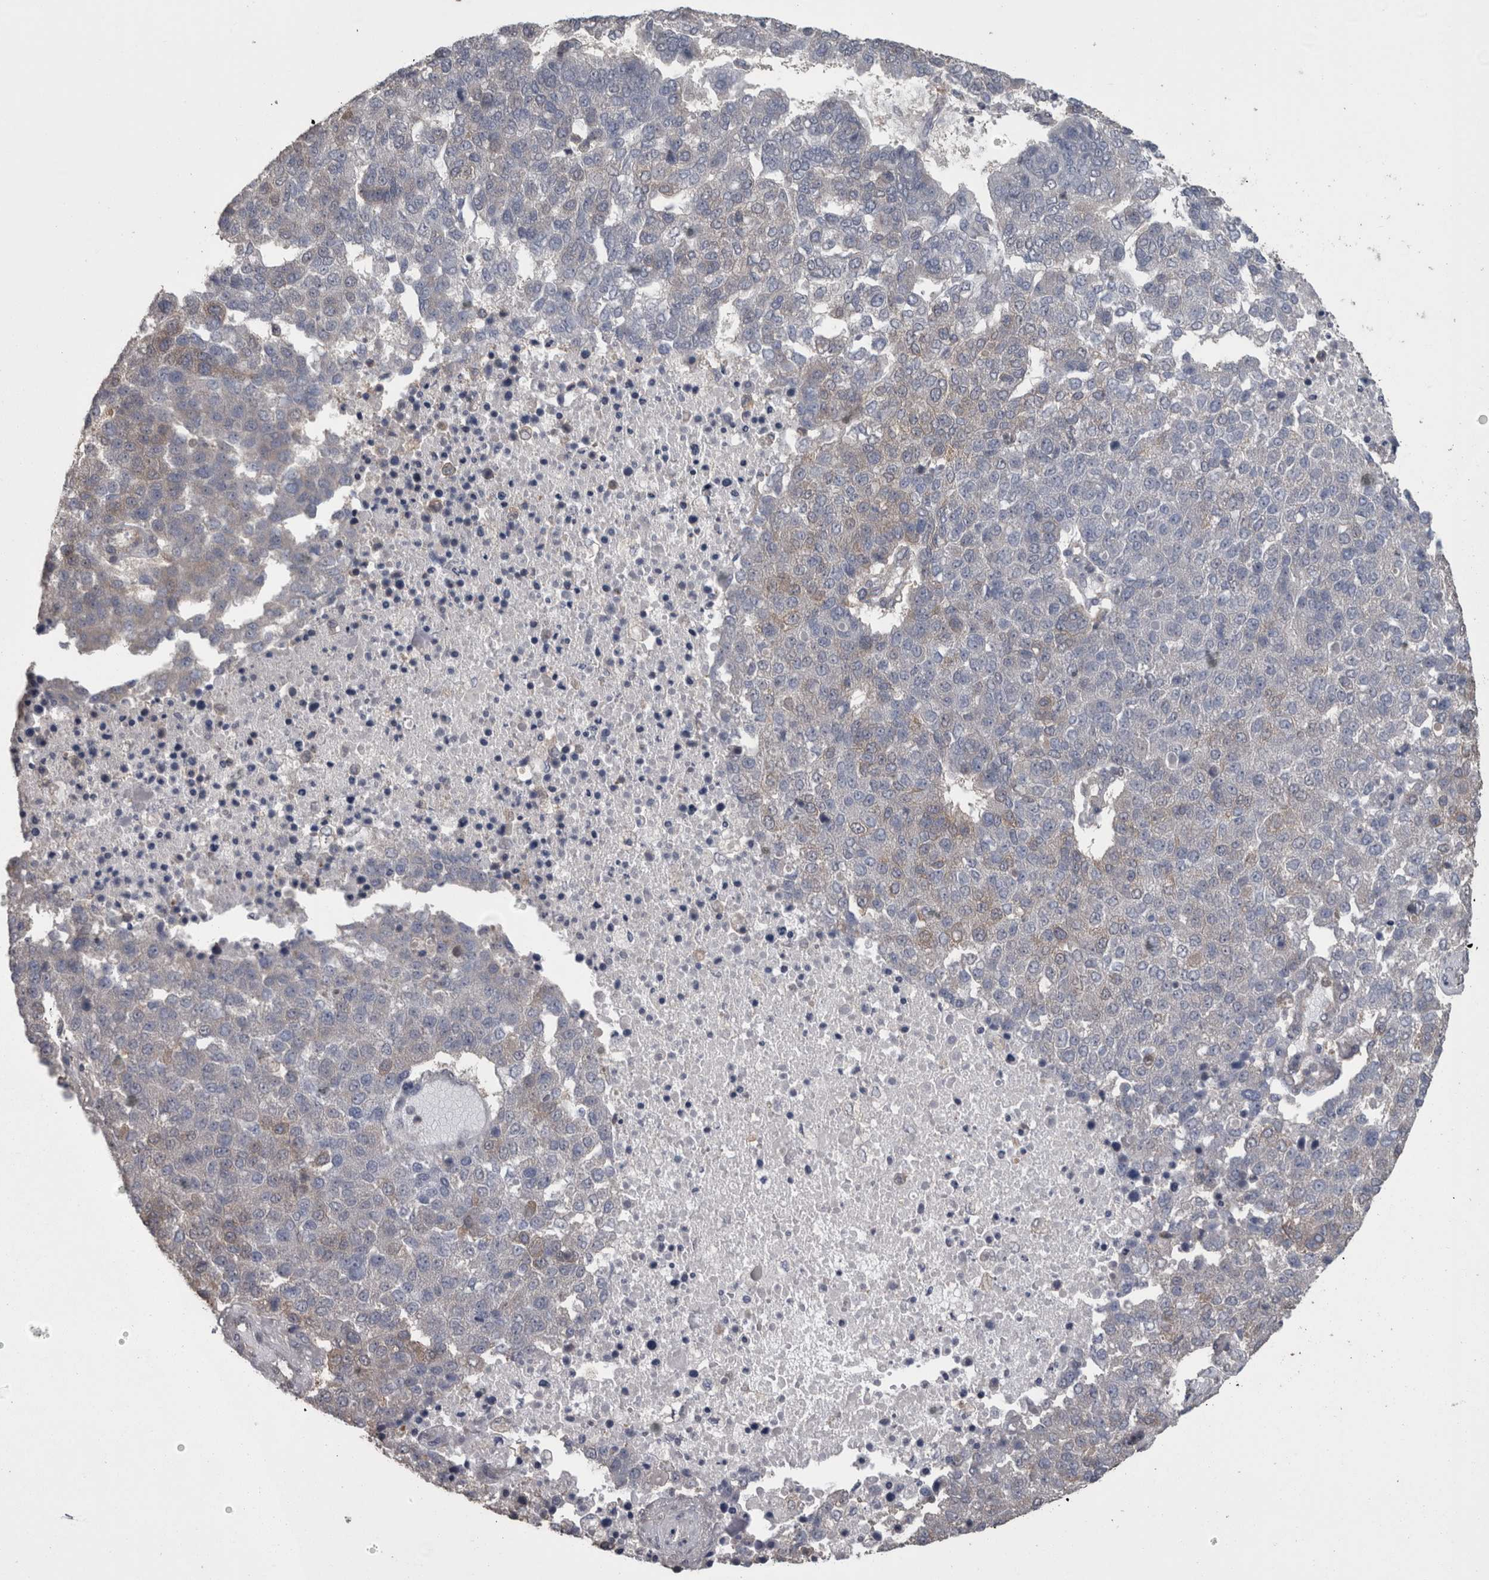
{"staining": {"intensity": "weak", "quantity": "<25%", "location": "cytoplasmic/membranous"}, "tissue": "pancreatic cancer", "cell_type": "Tumor cells", "image_type": "cancer", "snomed": [{"axis": "morphology", "description": "Adenocarcinoma, NOS"}, {"axis": "topography", "description": "Pancreas"}], "caption": "Image shows no significant protein staining in tumor cells of pancreatic cancer. Nuclei are stained in blue.", "gene": "DDX6", "patient": {"sex": "female", "age": 61}}